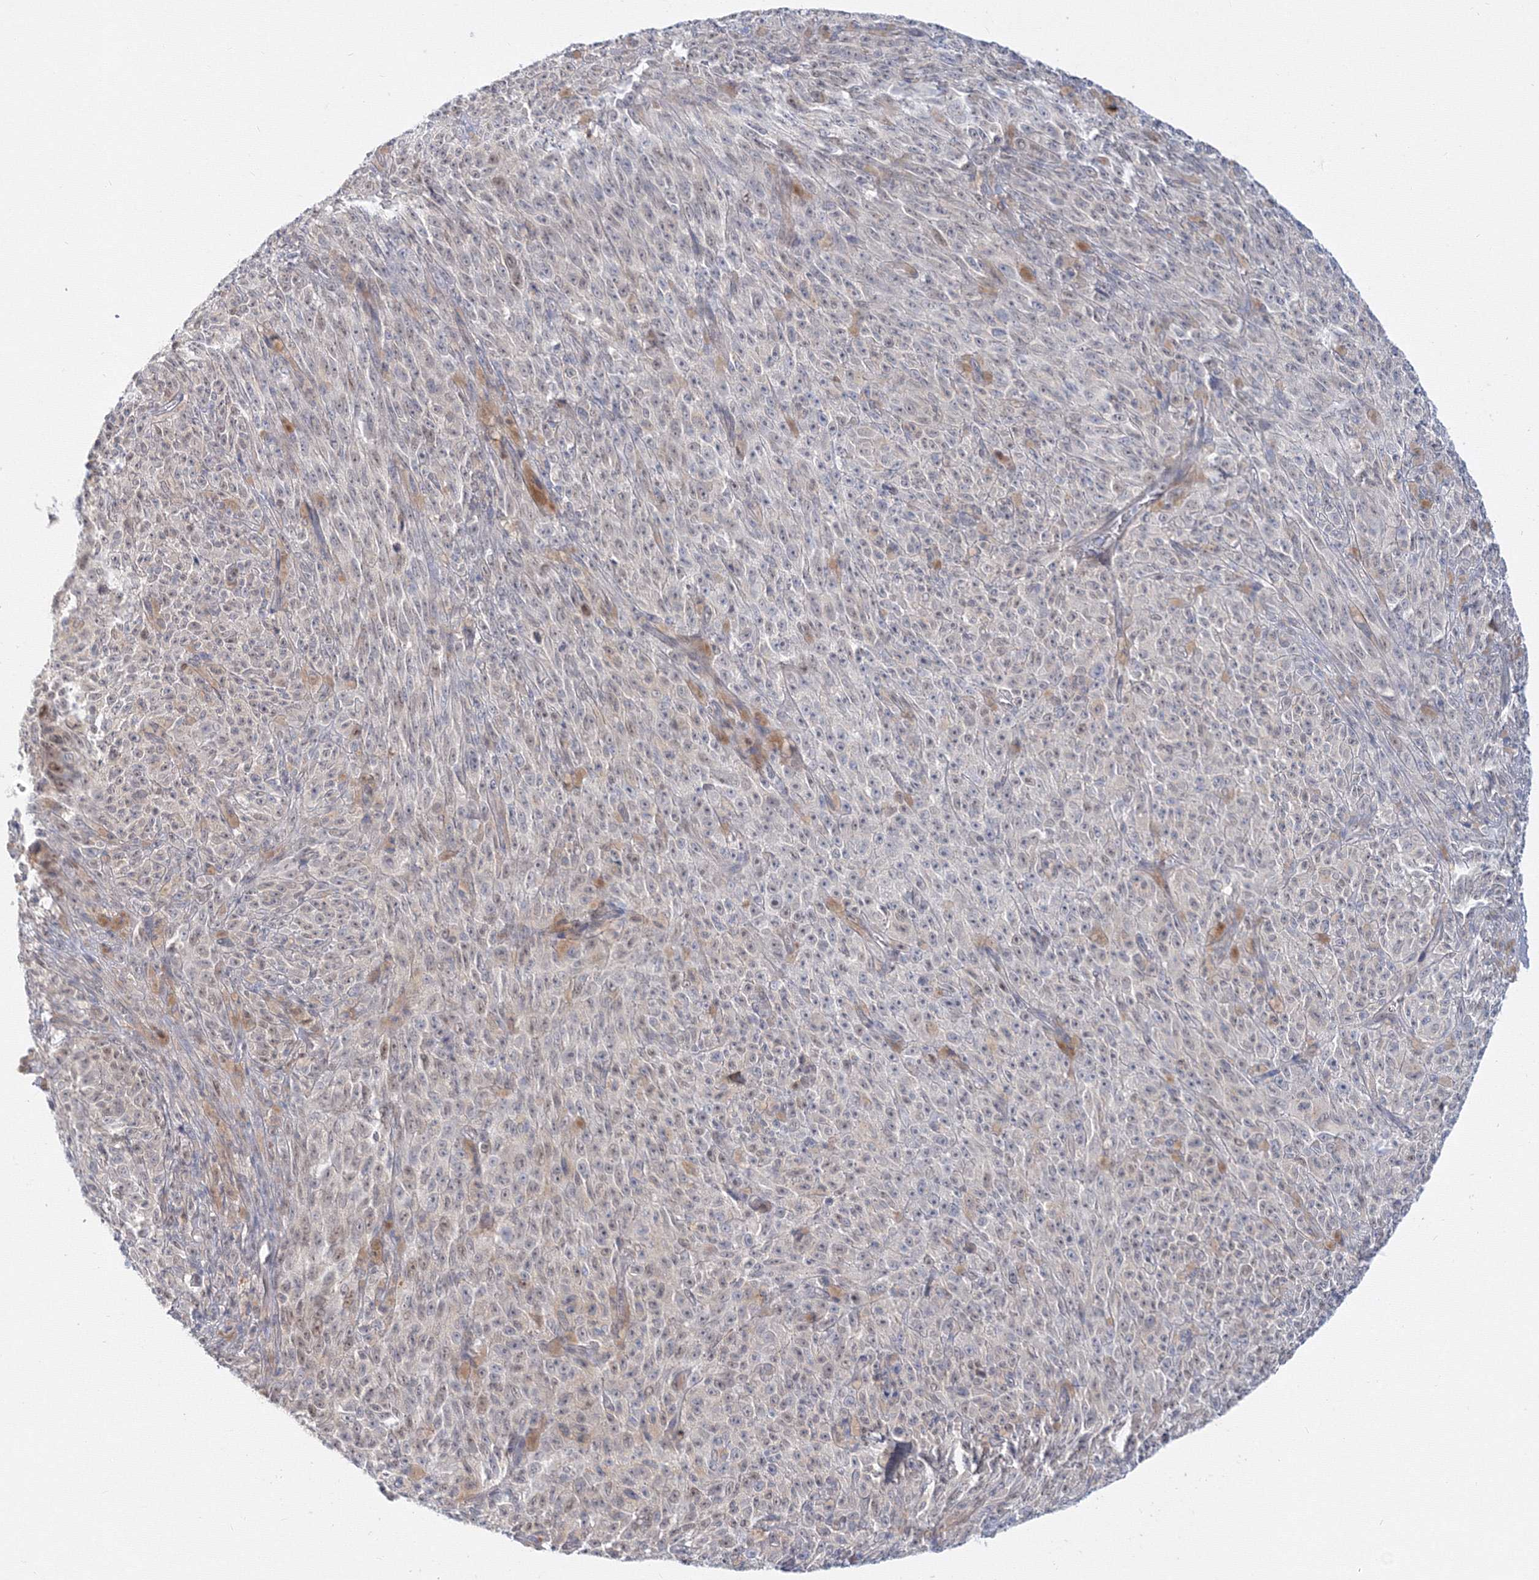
{"staining": {"intensity": "negative", "quantity": "none", "location": "none"}, "tissue": "melanoma", "cell_type": "Tumor cells", "image_type": "cancer", "snomed": [{"axis": "morphology", "description": "Malignant melanoma, NOS"}, {"axis": "topography", "description": "Skin"}], "caption": "This is an IHC image of malignant melanoma. There is no staining in tumor cells.", "gene": "ARHGAP21", "patient": {"sex": "female", "age": 82}}